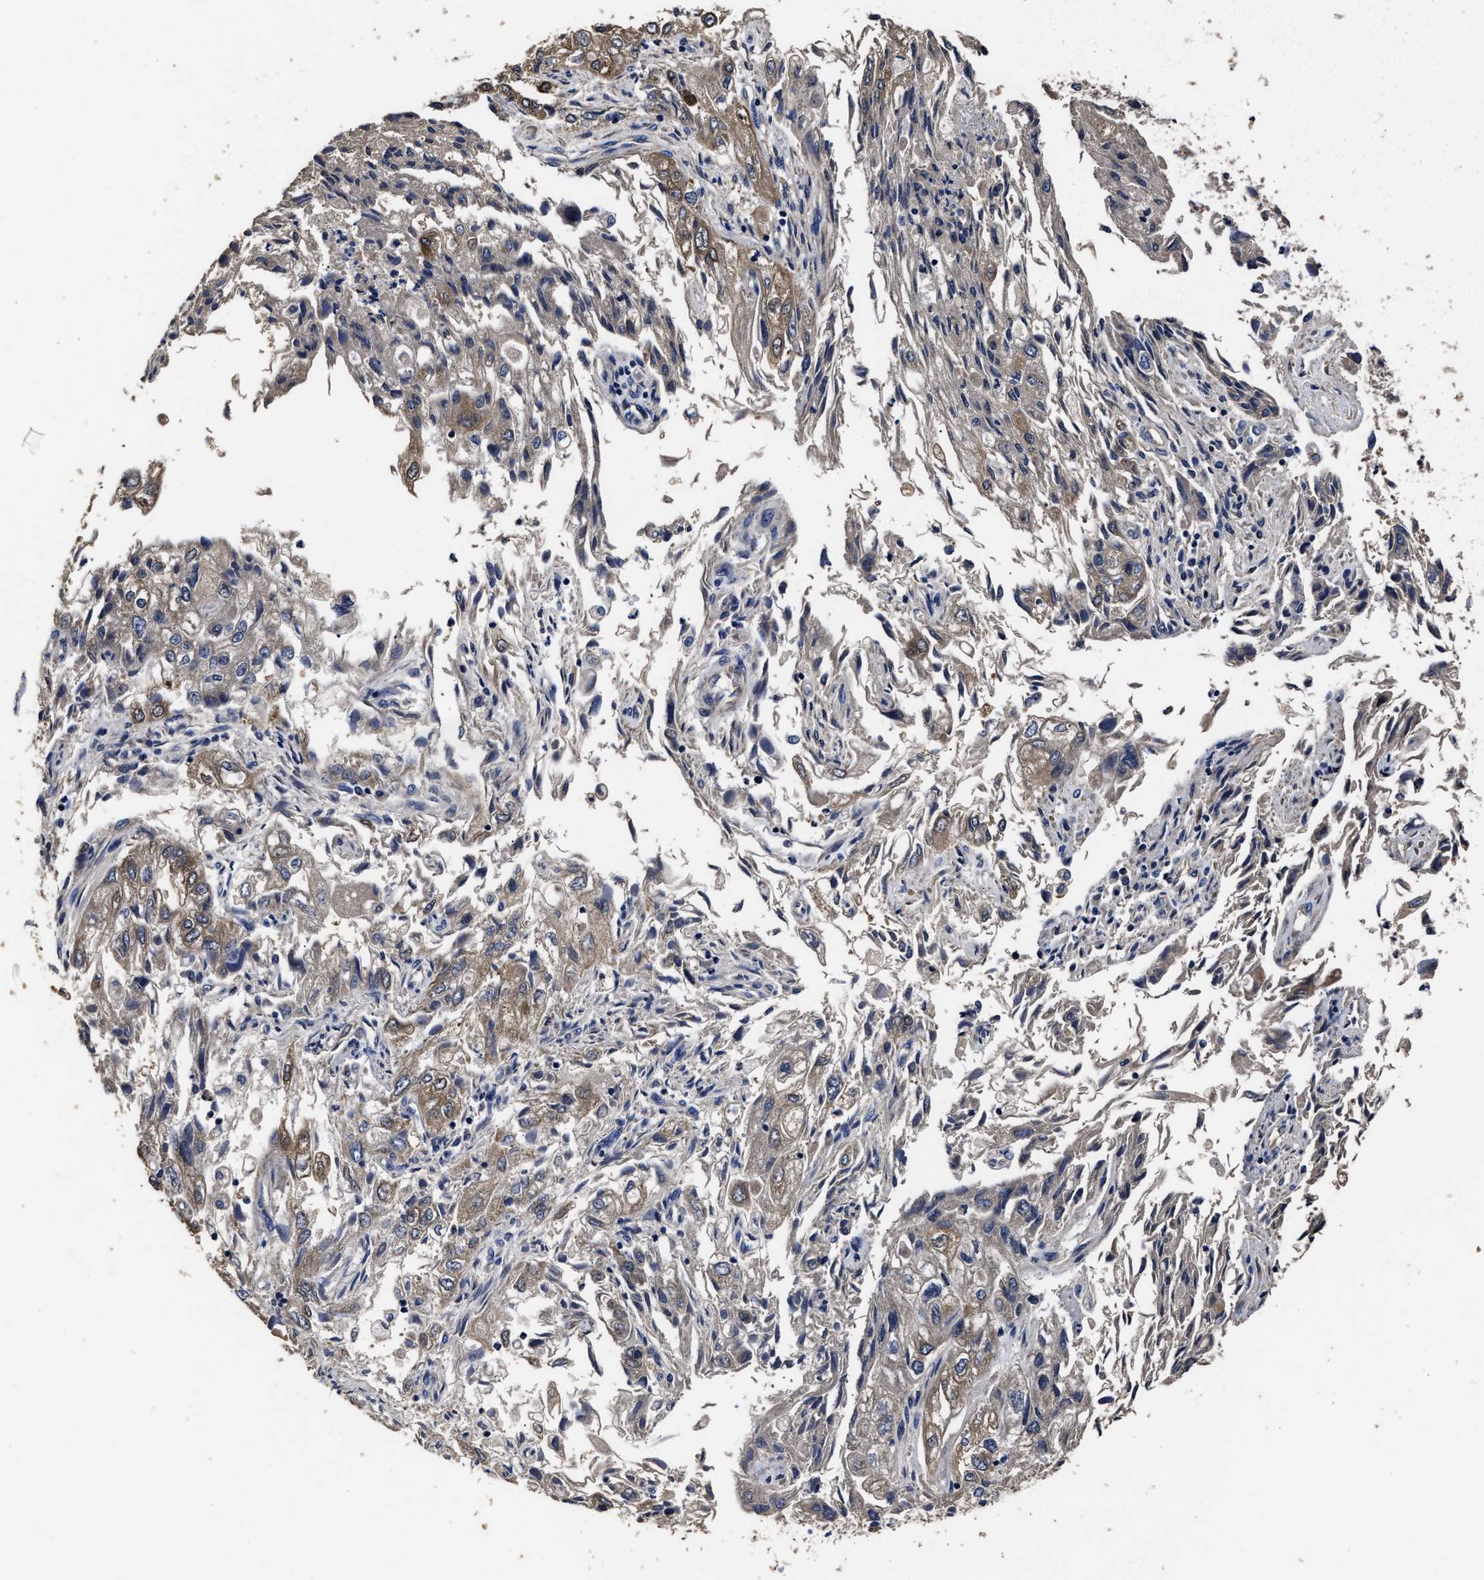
{"staining": {"intensity": "weak", "quantity": ">75%", "location": "cytoplasmic/membranous"}, "tissue": "endometrial cancer", "cell_type": "Tumor cells", "image_type": "cancer", "snomed": [{"axis": "morphology", "description": "Adenocarcinoma, NOS"}, {"axis": "topography", "description": "Endometrium"}], "caption": "Human endometrial cancer (adenocarcinoma) stained with a protein marker reveals weak staining in tumor cells.", "gene": "AVEN", "patient": {"sex": "female", "age": 49}}